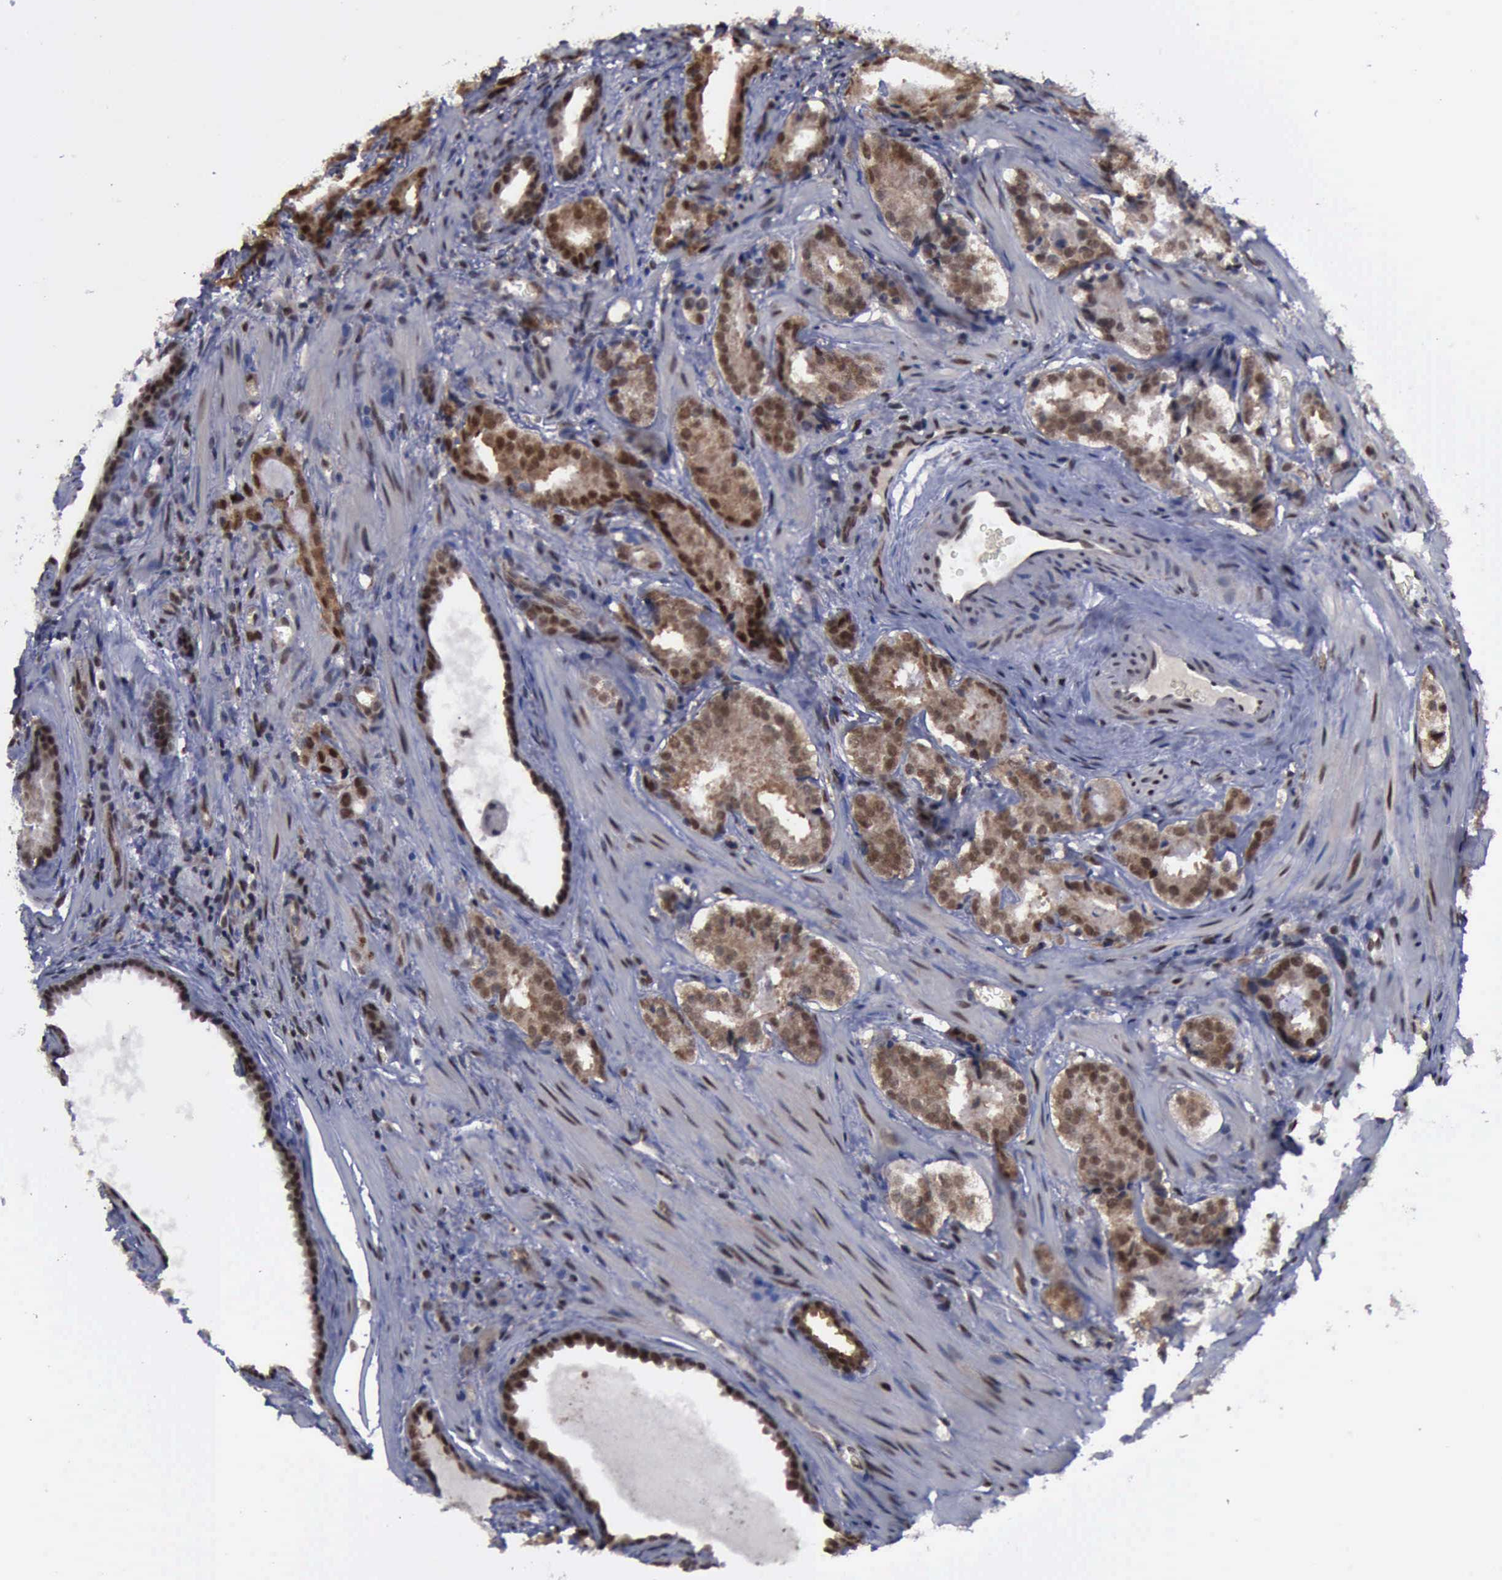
{"staining": {"intensity": "moderate", "quantity": ">75%", "location": "cytoplasmic/membranous,nuclear"}, "tissue": "prostate cancer", "cell_type": "Tumor cells", "image_type": "cancer", "snomed": [{"axis": "morphology", "description": "Adenocarcinoma, Medium grade"}, {"axis": "topography", "description": "Prostate"}], "caption": "Prostate cancer (medium-grade adenocarcinoma) stained for a protein displays moderate cytoplasmic/membranous and nuclear positivity in tumor cells. (brown staining indicates protein expression, while blue staining denotes nuclei).", "gene": "RTCB", "patient": {"sex": "male", "age": 64}}